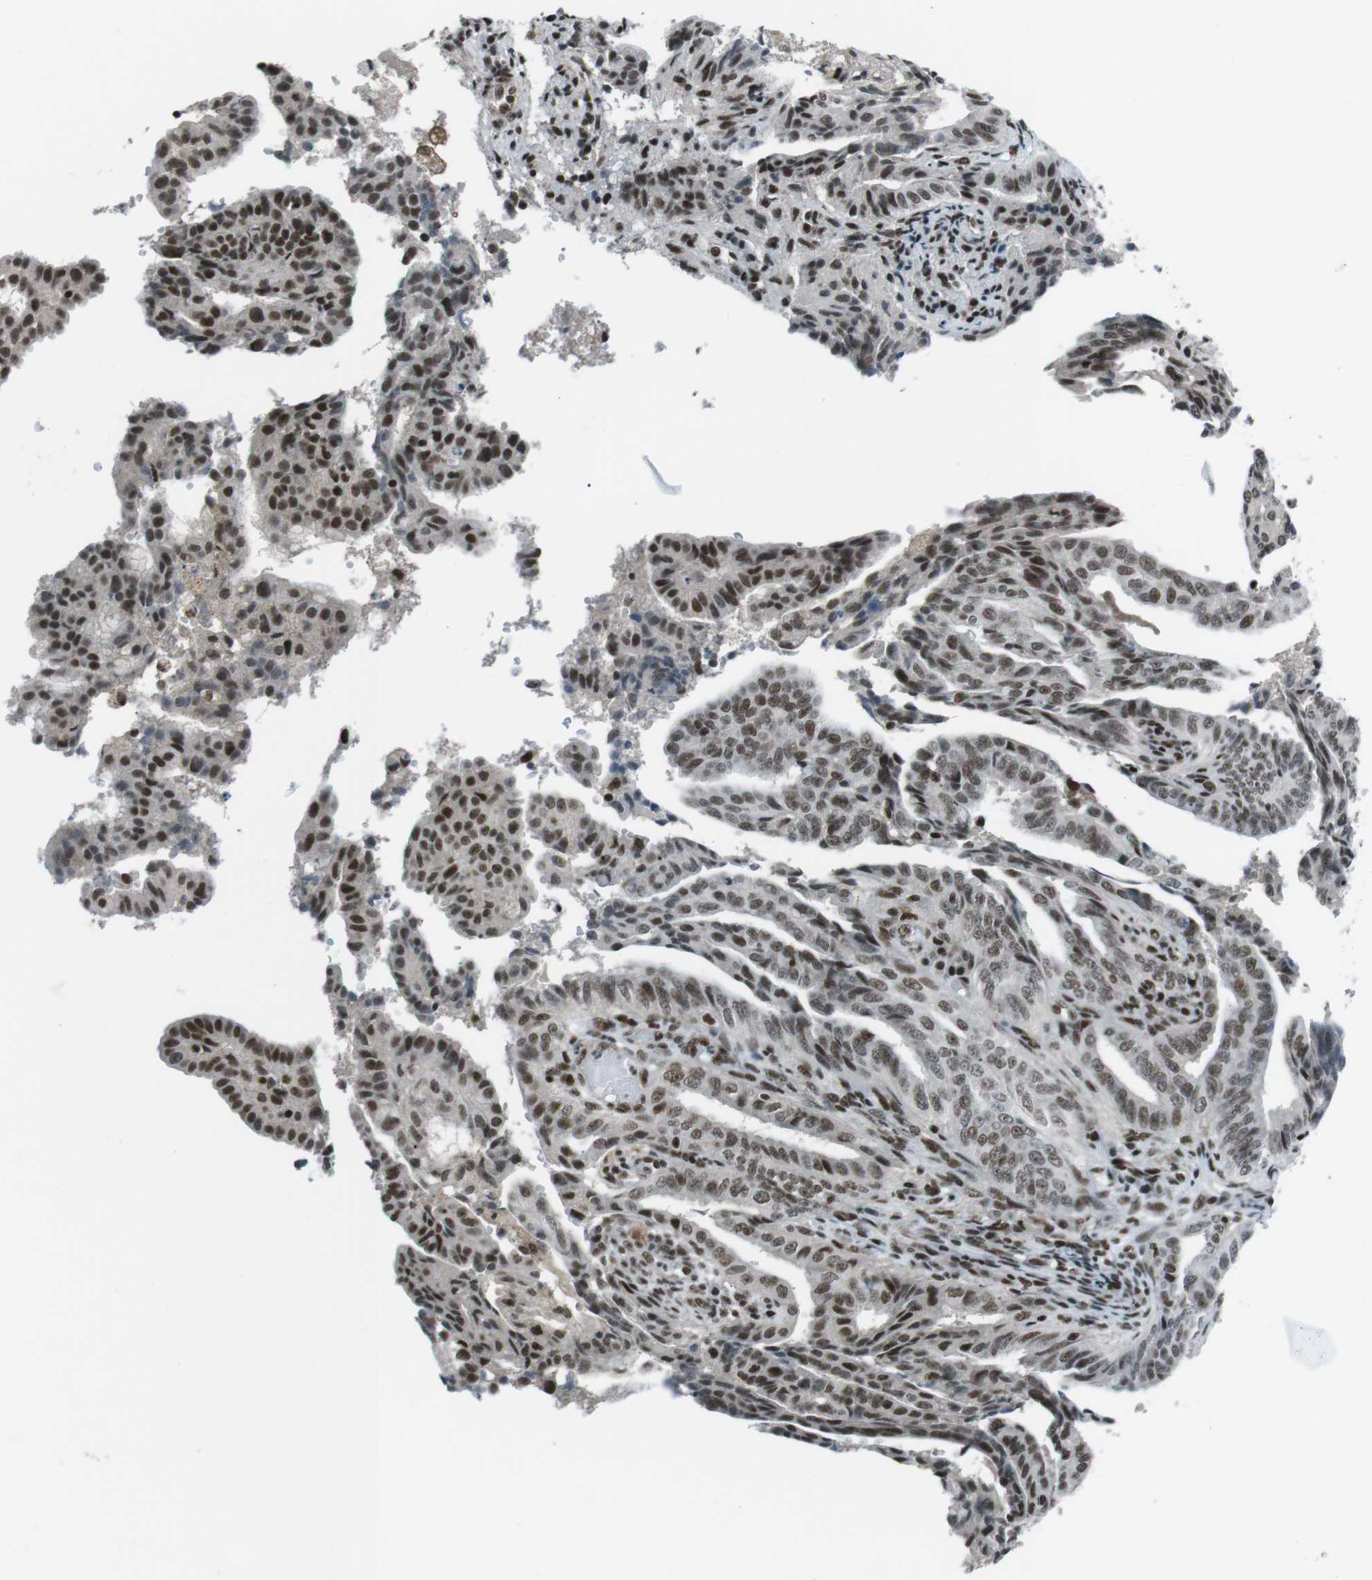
{"staining": {"intensity": "moderate", "quantity": ">75%", "location": "nuclear"}, "tissue": "endometrial cancer", "cell_type": "Tumor cells", "image_type": "cancer", "snomed": [{"axis": "morphology", "description": "Adenocarcinoma, NOS"}, {"axis": "topography", "description": "Endometrium"}], "caption": "Endometrial adenocarcinoma was stained to show a protein in brown. There is medium levels of moderate nuclear staining in about >75% of tumor cells.", "gene": "TAF1", "patient": {"sex": "female", "age": 58}}